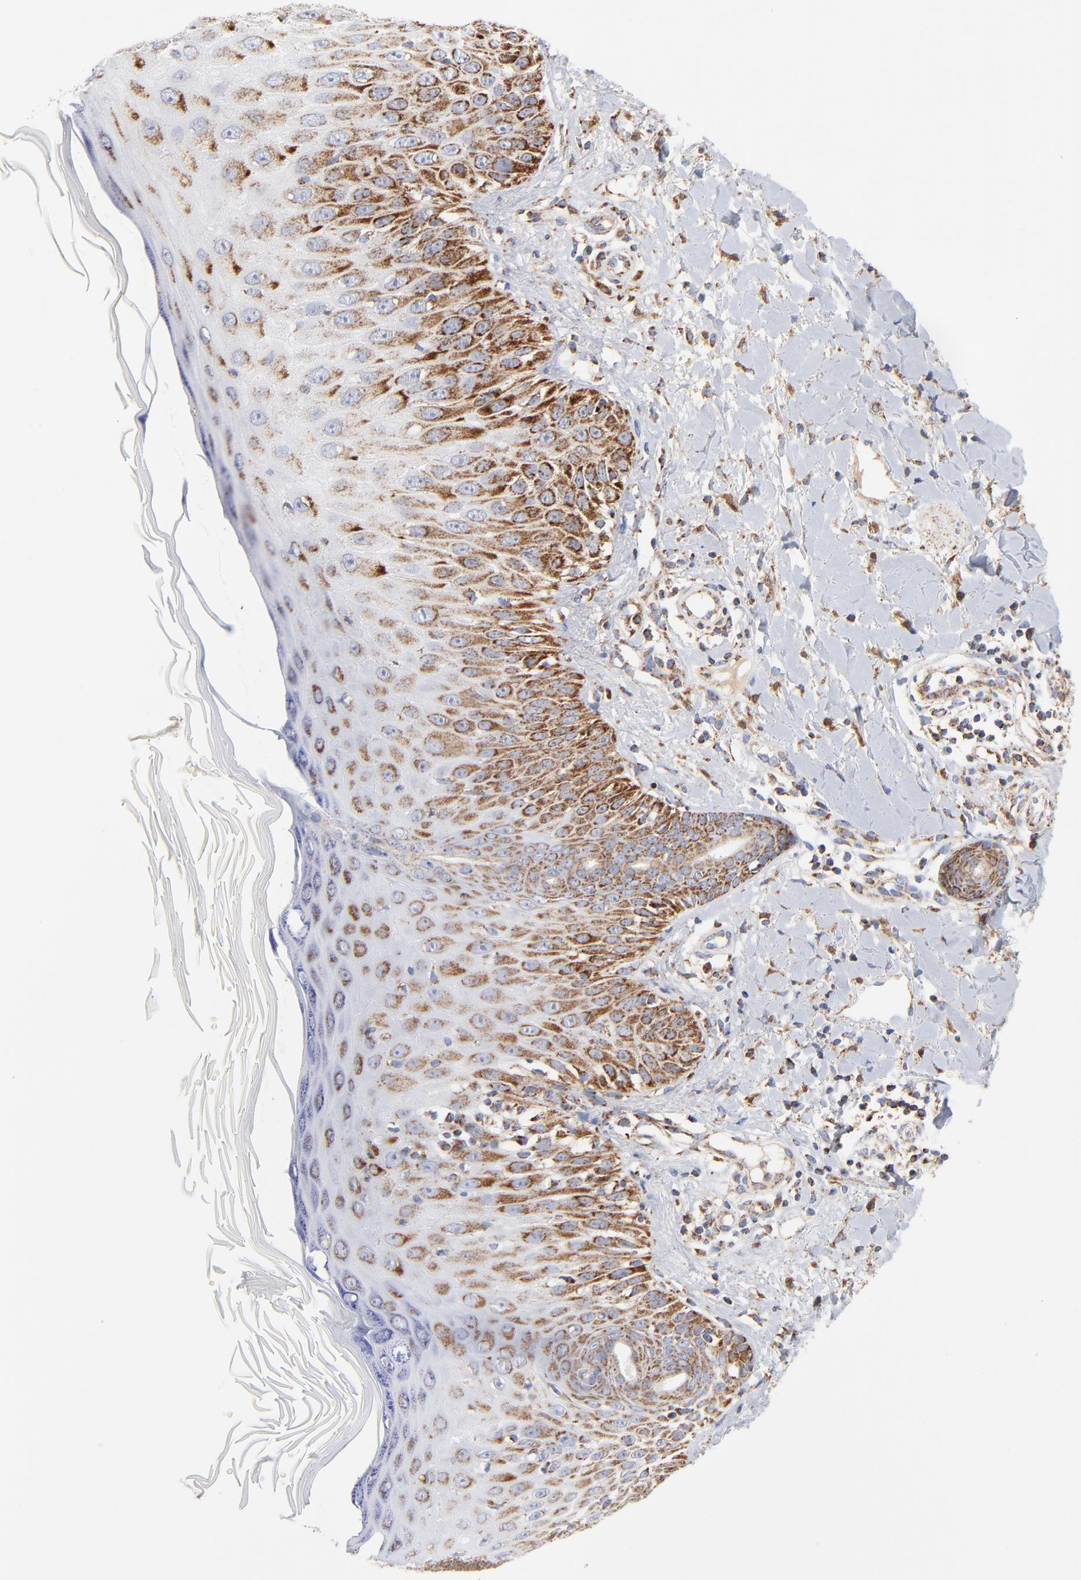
{"staining": {"intensity": "moderate", "quantity": ">75%", "location": "cytoplasmic/membranous"}, "tissue": "skin cancer", "cell_type": "Tumor cells", "image_type": "cancer", "snomed": [{"axis": "morphology", "description": "Squamous cell carcinoma, NOS"}, {"axis": "topography", "description": "Skin"}], "caption": "Skin cancer (squamous cell carcinoma) was stained to show a protein in brown. There is medium levels of moderate cytoplasmic/membranous expression in about >75% of tumor cells. The protein is shown in brown color, while the nuclei are stained blue.", "gene": "DIABLO", "patient": {"sex": "male", "age": 24}}